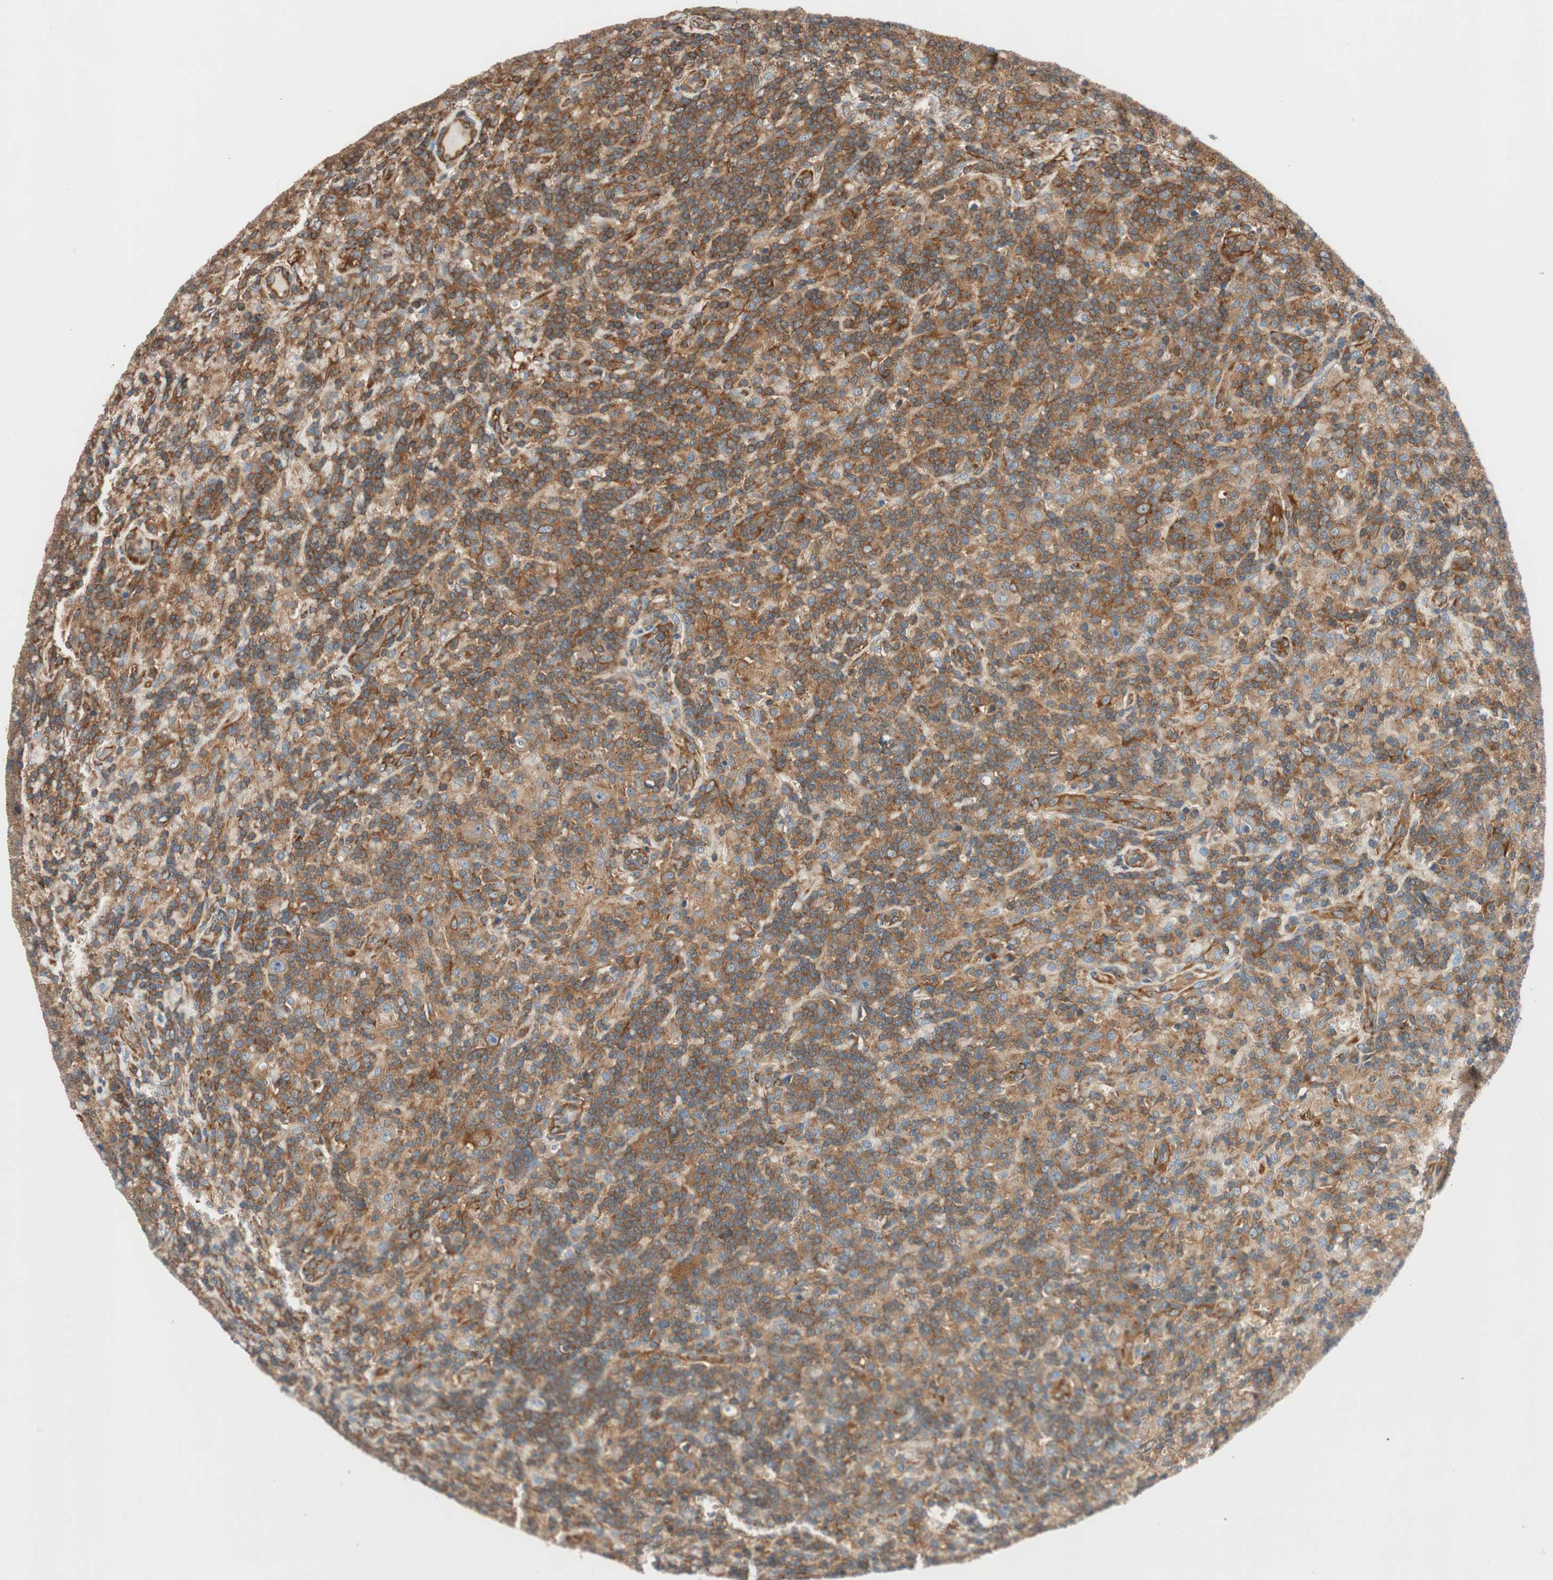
{"staining": {"intensity": "strong", "quantity": ">75%", "location": "cytoplasmic/membranous"}, "tissue": "lymphoma", "cell_type": "Tumor cells", "image_type": "cancer", "snomed": [{"axis": "morphology", "description": "Hodgkin's disease, NOS"}, {"axis": "topography", "description": "Lymph node"}], "caption": "This micrograph demonstrates Hodgkin's disease stained with immunohistochemistry to label a protein in brown. The cytoplasmic/membranous of tumor cells show strong positivity for the protein. Nuclei are counter-stained blue.", "gene": "WASL", "patient": {"sex": "male", "age": 70}}